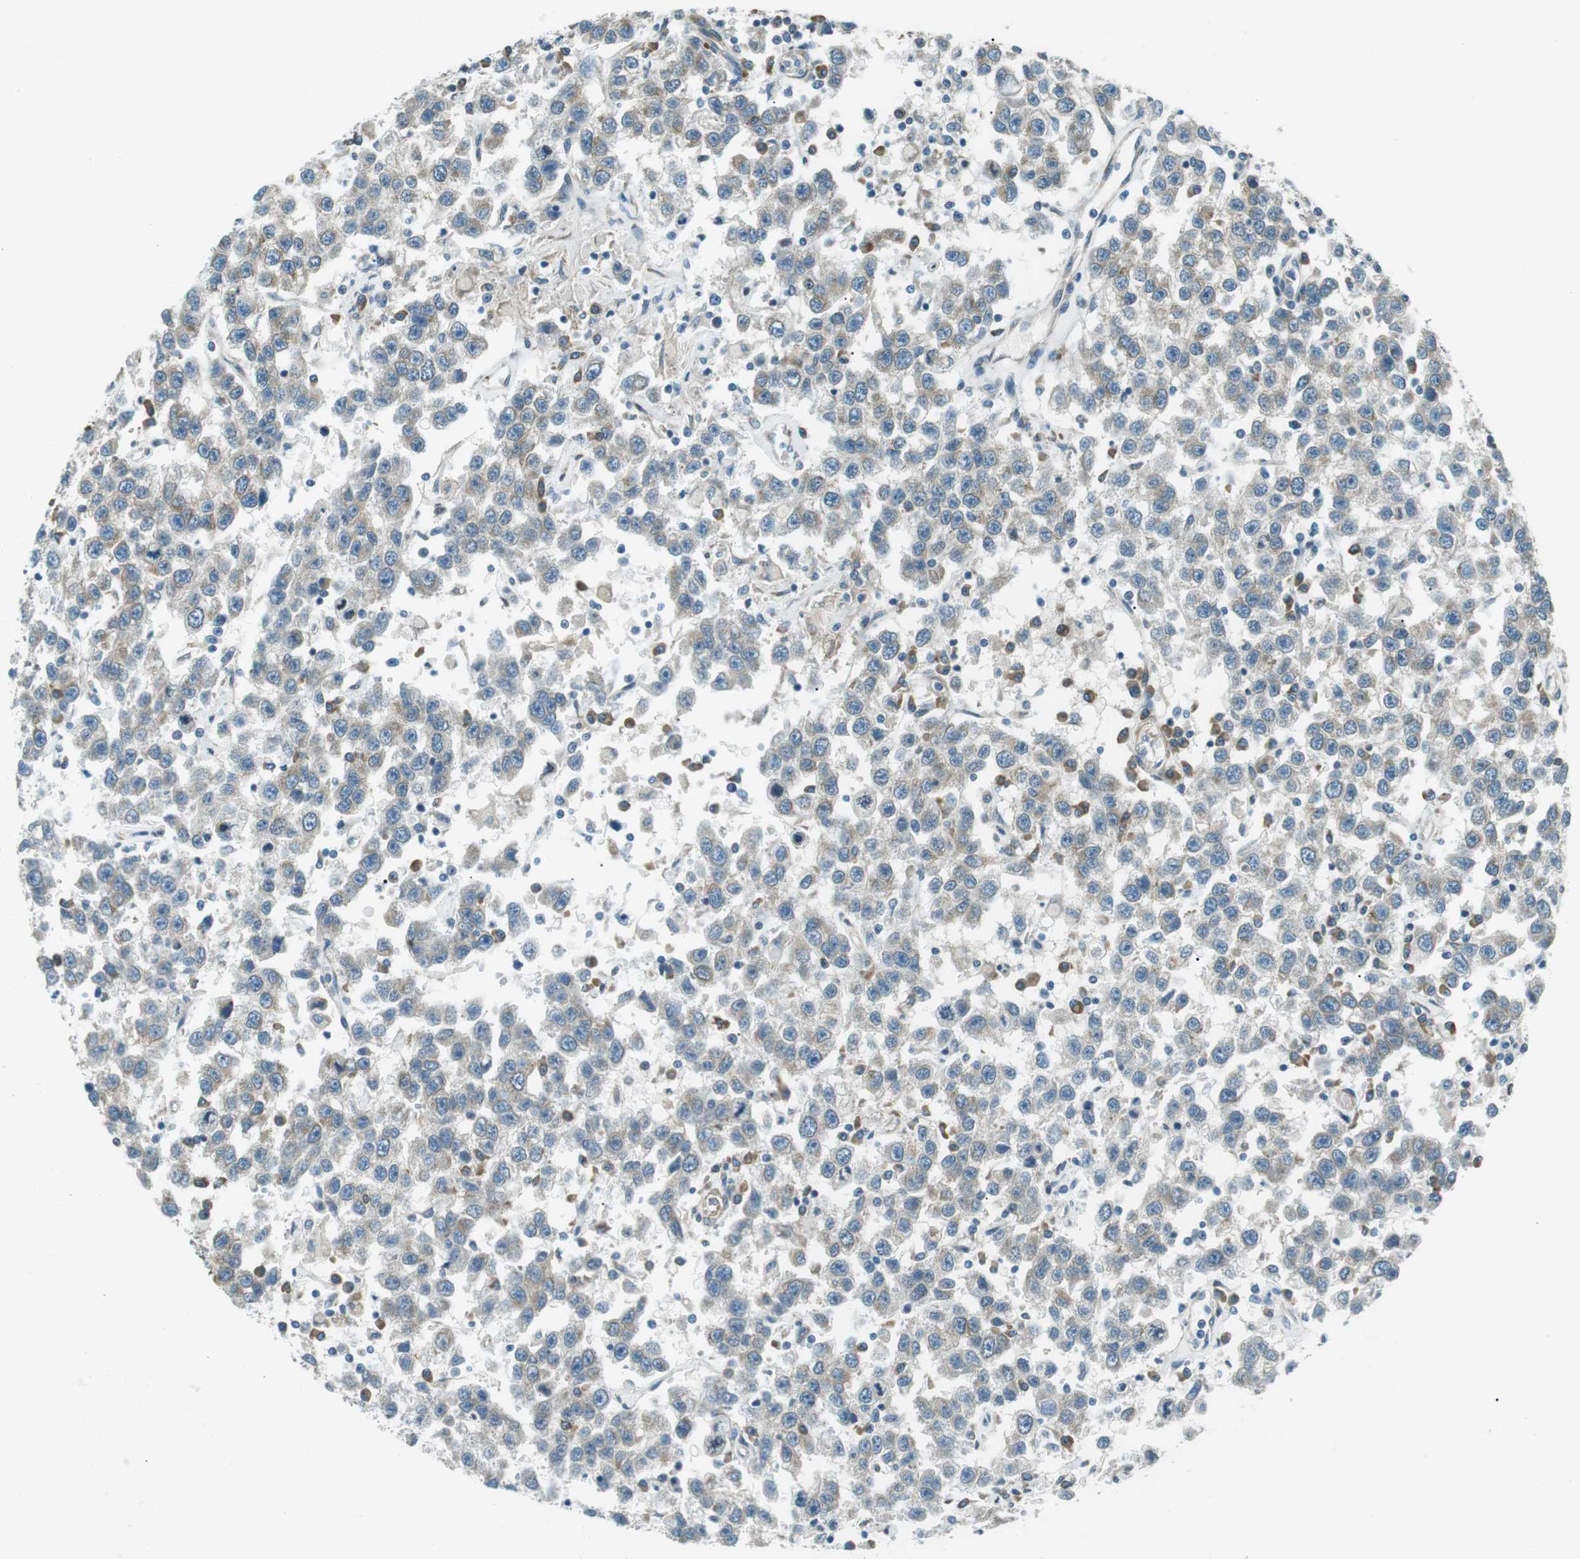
{"staining": {"intensity": "weak", "quantity": "<25%", "location": "cytoplasmic/membranous"}, "tissue": "testis cancer", "cell_type": "Tumor cells", "image_type": "cancer", "snomed": [{"axis": "morphology", "description": "Seminoma, NOS"}, {"axis": "topography", "description": "Testis"}], "caption": "Immunohistochemistry (IHC) photomicrograph of human testis seminoma stained for a protein (brown), which reveals no positivity in tumor cells.", "gene": "ODR4", "patient": {"sex": "male", "age": 41}}